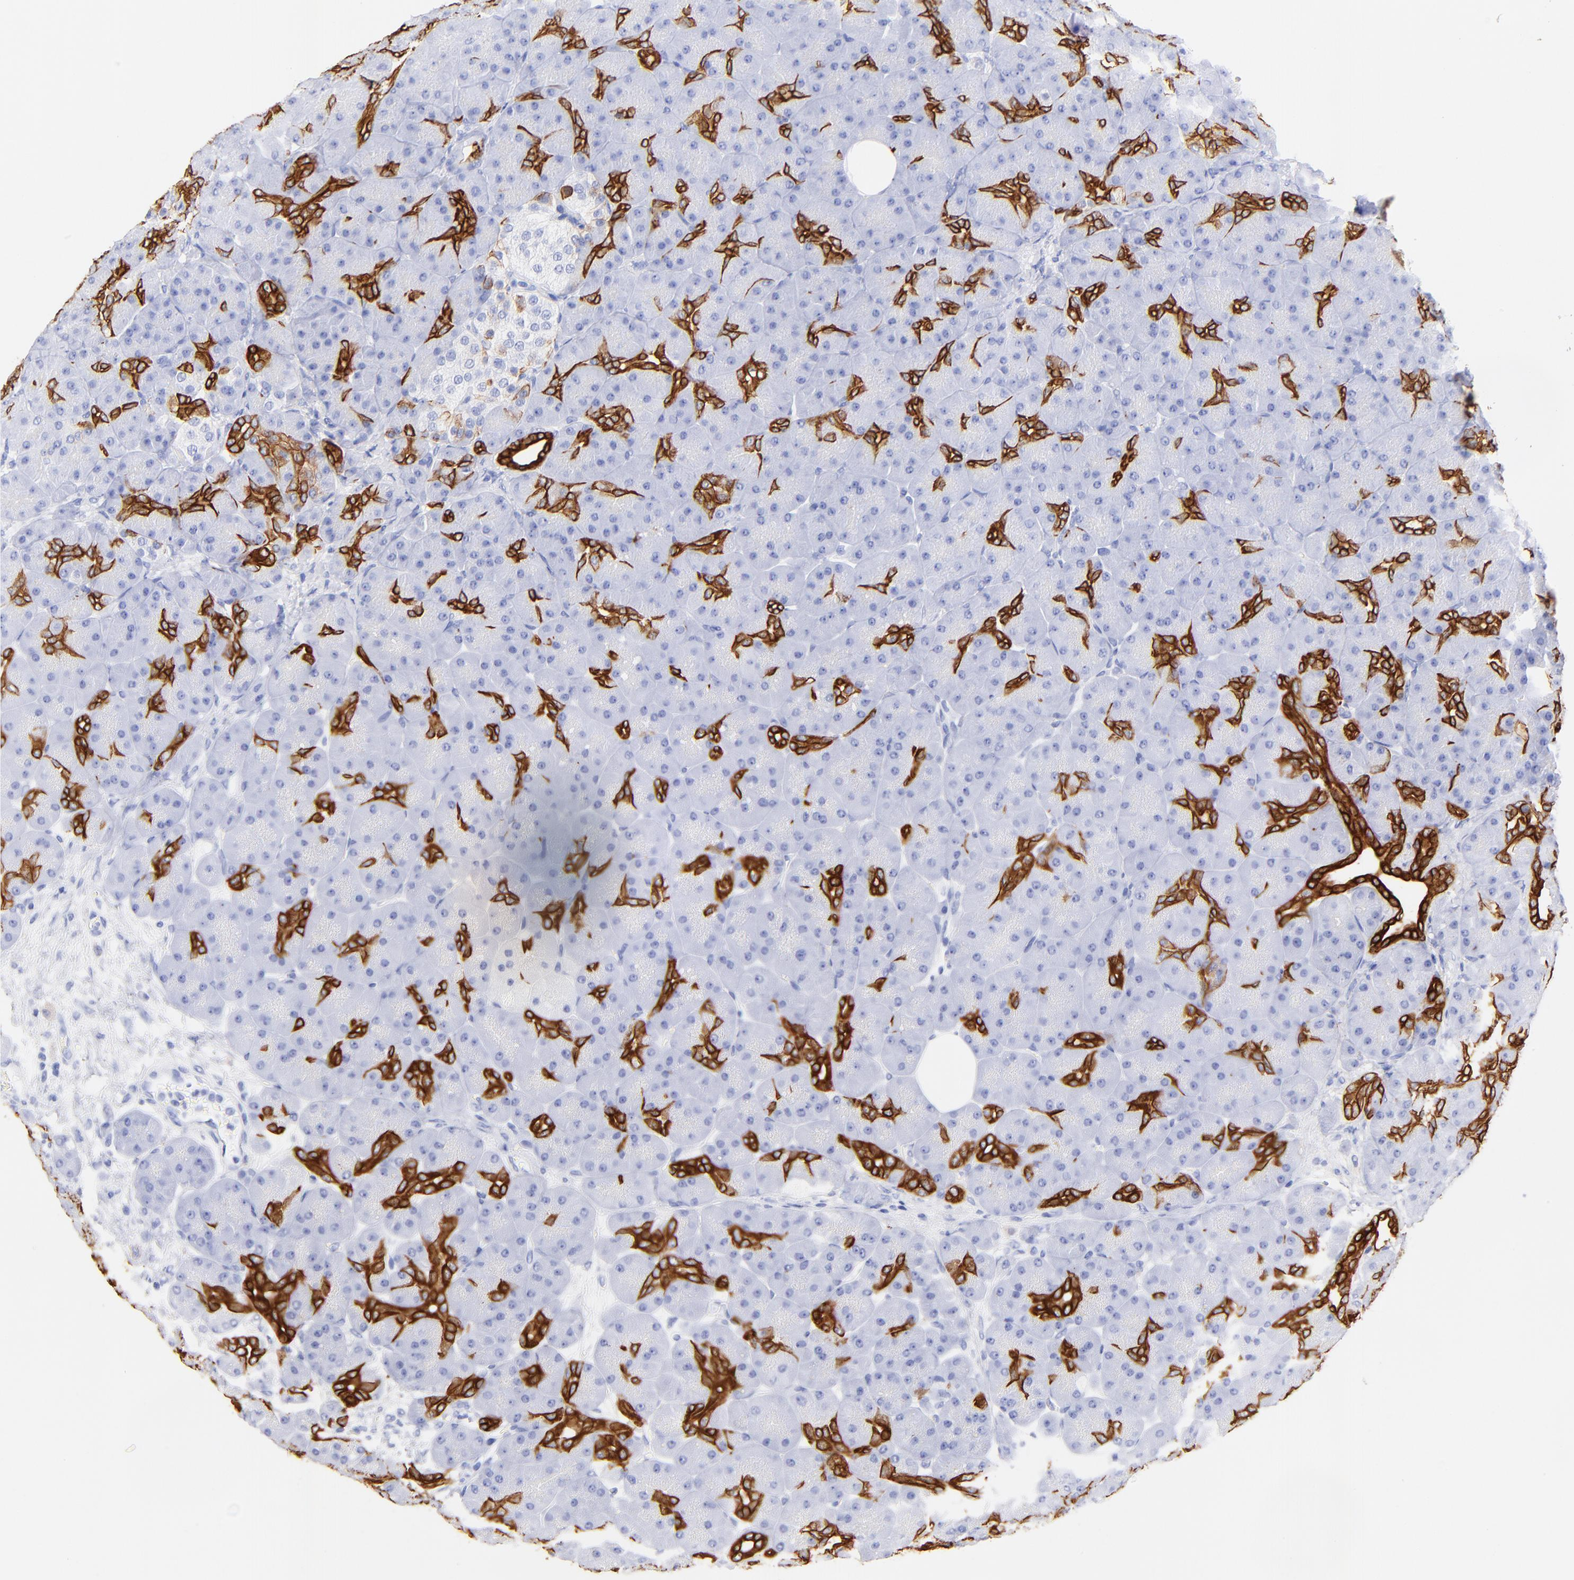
{"staining": {"intensity": "strong", "quantity": "25%-75%", "location": "cytoplasmic/membranous"}, "tissue": "pancreas", "cell_type": "Exocrine glandular cells", "image_type": "normal", "snomed": [{"axis": "morphology", "description": "Normal tissue, NOS"}, {"axis": "topography", "description": "Pancreas"}], "caption": "An image showing strong cytoplasmic/membranous expression in about 25%-75% of exocrine glandular cells in benign pancreas, as visualized by brown immunohistochemical staining.", "gene": "KRT19", "patient": {"sex": "male", "age": 66}}